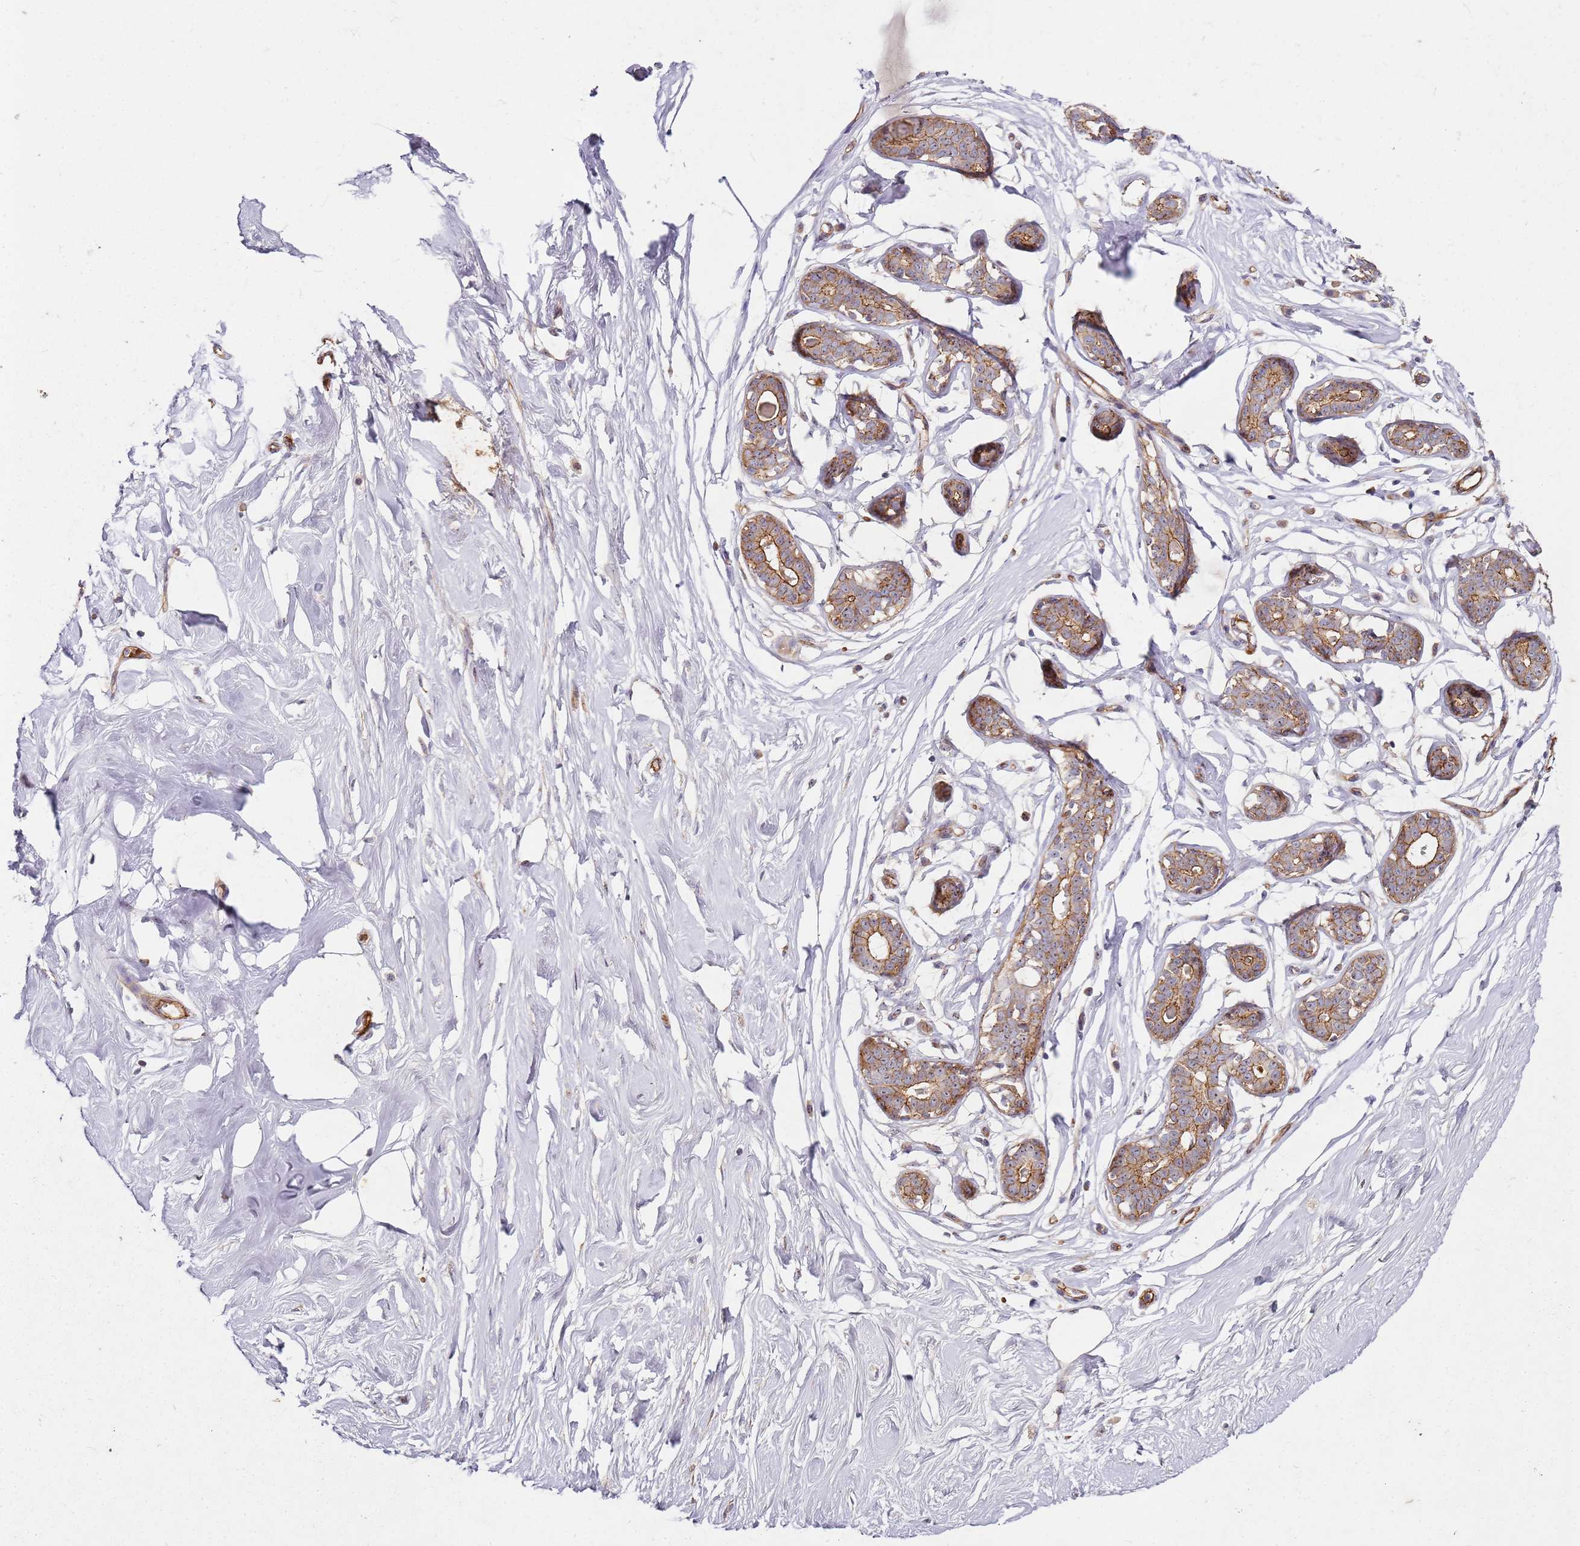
{"staining": {"intensity": "negative", "quantity": "none", "location": "none"}, "tissue": "breast", "cell_type": "Adipocytes", "image_type": "normal", "snomed": [{"axis": "morphology", "description": "Normal tissue, NOS"}, {"axis": "morphology", "description": "Adenoma, NOS"}, {"axis": "topography", "description": "Breast"}], "caption": "Adipocytes show no significant protein positivity in normal breast.", "gene": "C2CD4B", "patient": {"sex": "female", "age": 23}}